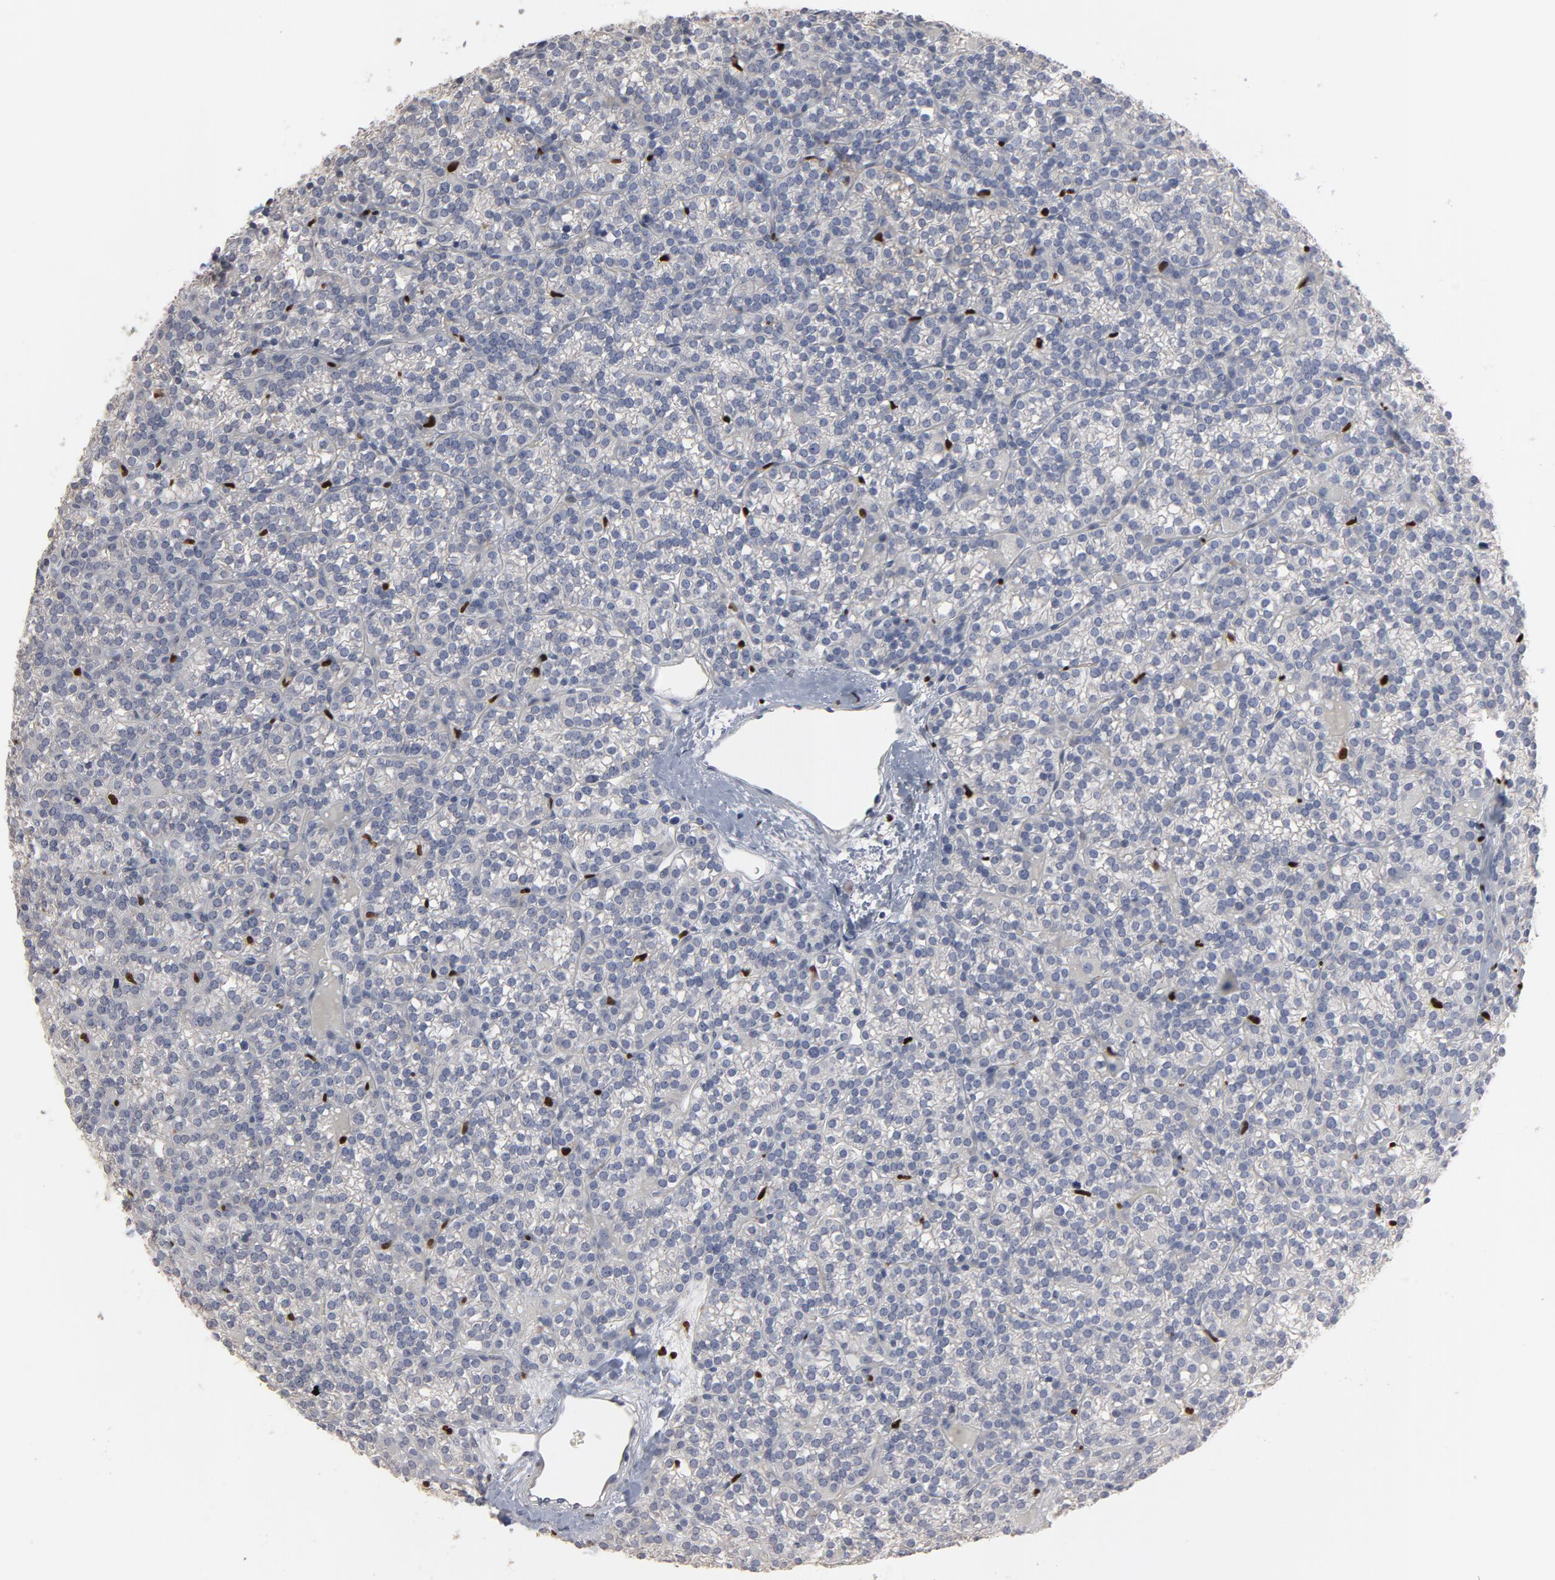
{"staining": {"intensity": "negative", "quantity": "none", "location": "none"}, "tissue": "parathyroid gland", "cell_type": "Glandular cells", "image_type": "normal", "snomed": [{"axis": "morphology", "description": "Normal tissue, NOS"}, {"axis": "topography", "description": "Parathyroid gland"}], "caption": "An immunohistochemistry photomicrograph of normal parathyroid gland is shown. There is no staining in glandular cells of parathyroid gland. Brightfield microscopy of immunohistochemistry stained with DAB (3,3'-diaminobenzidine) (brown) and hematoxylin (blue), captured at high magnification.", "gene": "SPI1", "patient": {"sex": "female", "age": 50}}